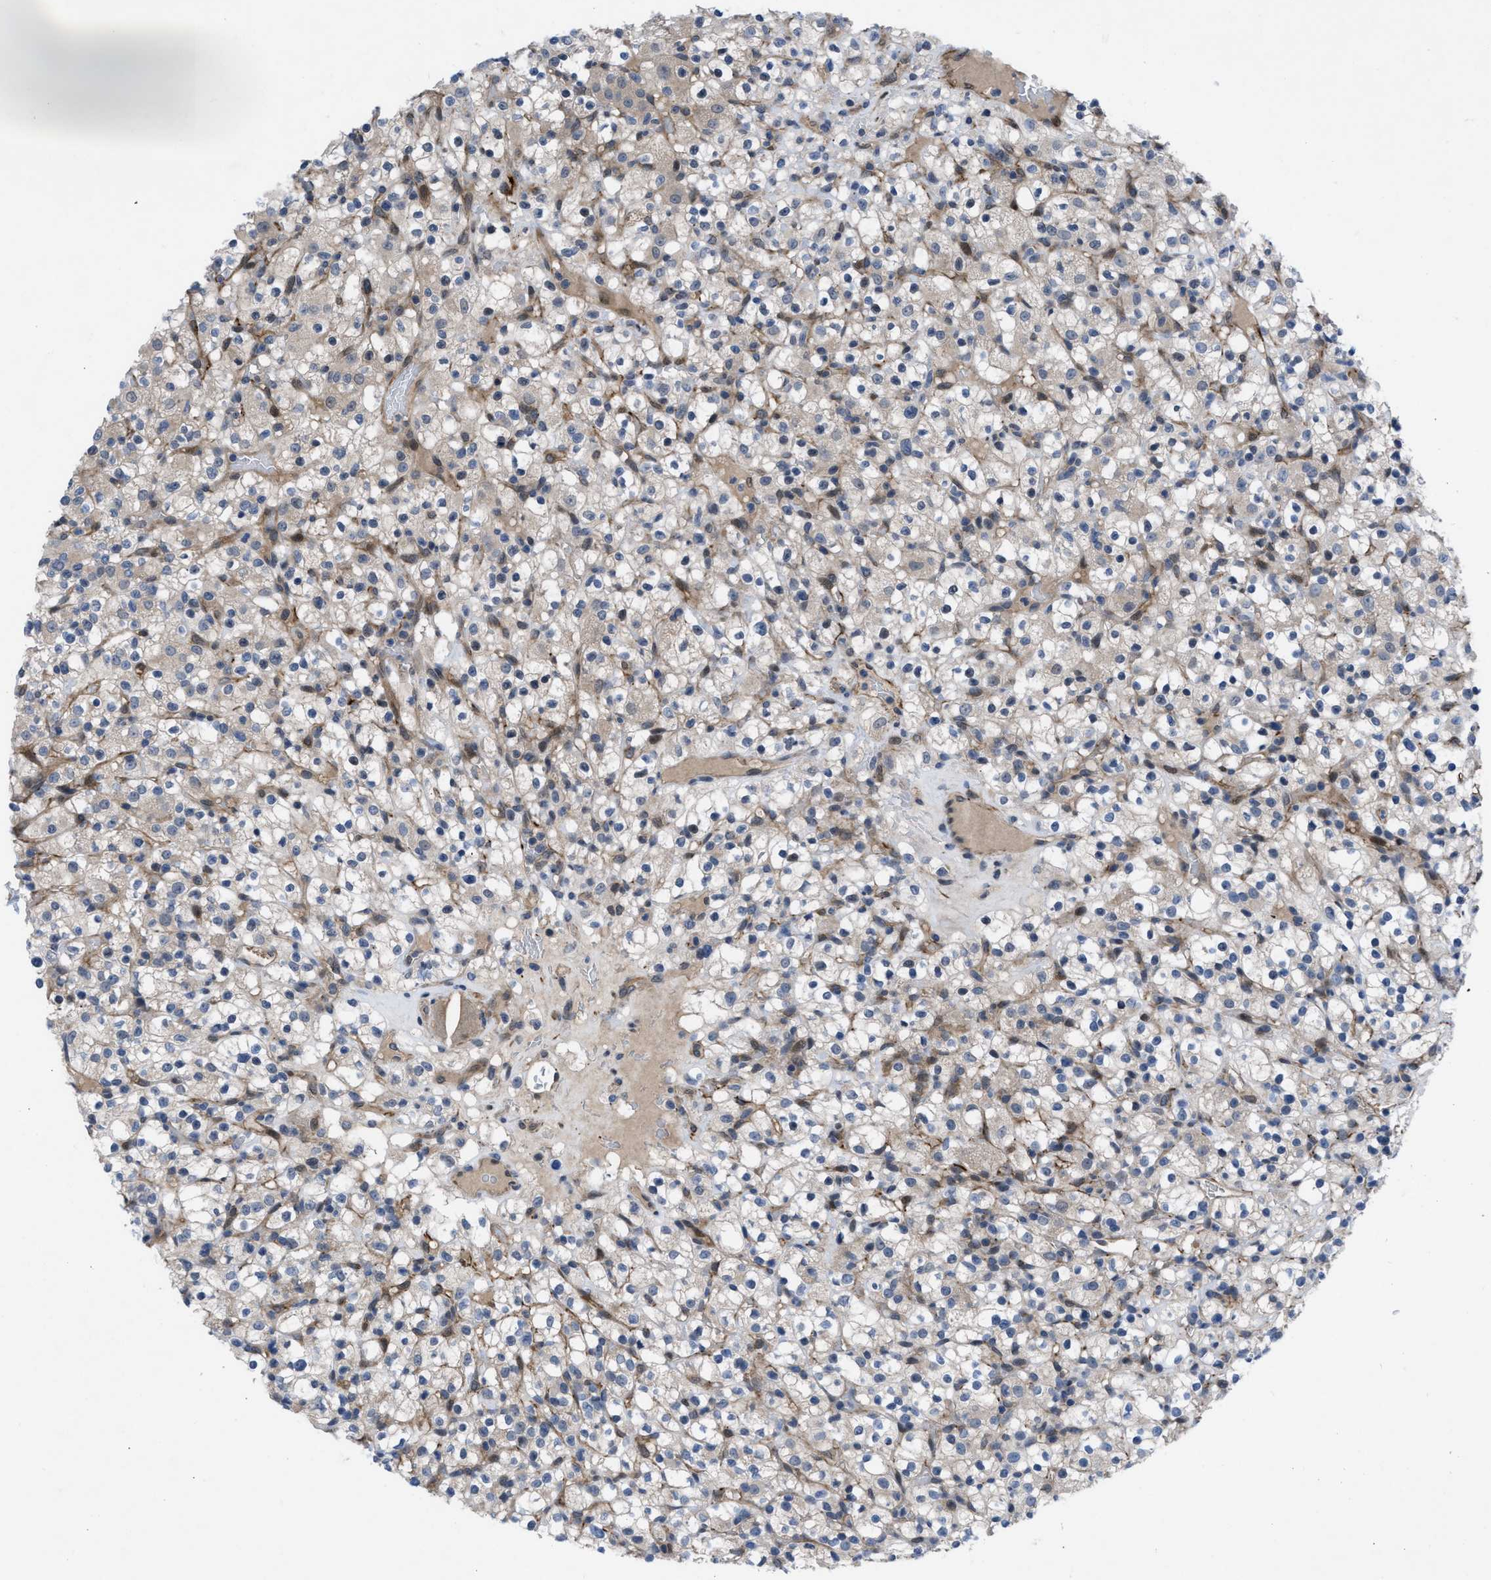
{"staining": {"intensity": "negative", "quantity": "none", "location": "none"}, "tissue": "renal cancer", "cell_type": "Tumor cells", "image_type": "cancer", "snomed": [{"axis": "morphology", "description": "Normal tissue, NOS"}, {"axis": "morphology", "description": "Adenocarcinoma, NOS"}, {"axis": "topography", "description": "Kidney"}], "caption": "Protein analysis of renal cancer displays no significant positivity in tumor cells.", "gene": "IL17RE", "patient": {"sex": "female", "age": 72}}